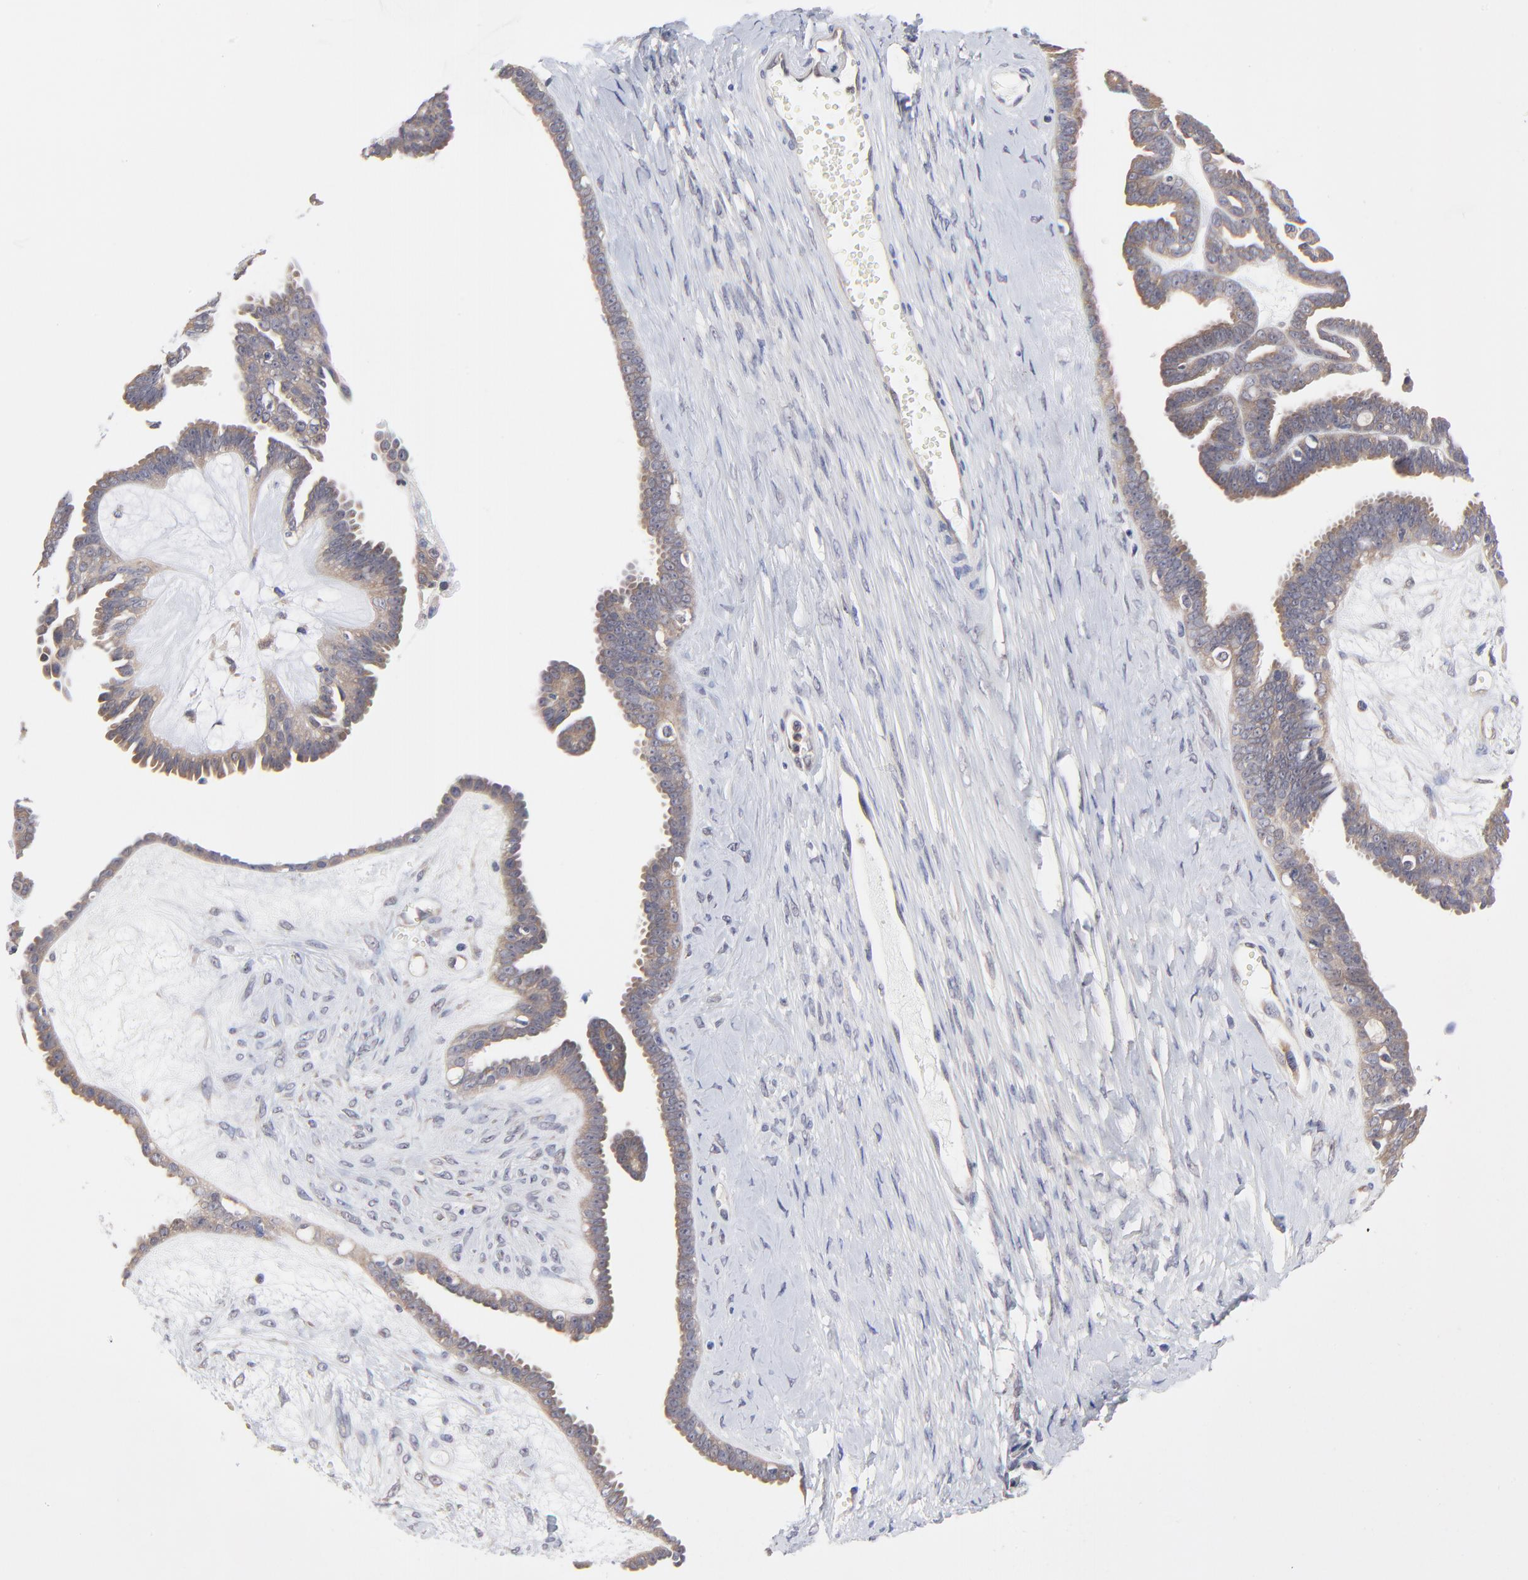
{"staining": {"intensity": "weak", "quantity": ">75%", "location": "cytoplasmic/membranous"}, "tissue": "ovarian cancer", "cell_type": "Tumor cells", "image_type": "cancer", "snomed": [{"axis": "morphology", "description": "Cystadenocarcinoma, serous, NOS"}, {"axis": "topography", "description": "Ovary"}], "caption": "Approximately >75% of tumor cells in serous cystadenocarcinoma (ovarian) demonstrate weak cytoplasmic/membranous protein positivity as visualized by brown immunohistochemical staining.", "gene": "PCMT1", "patient": {"sex": "female", "age": 71}}